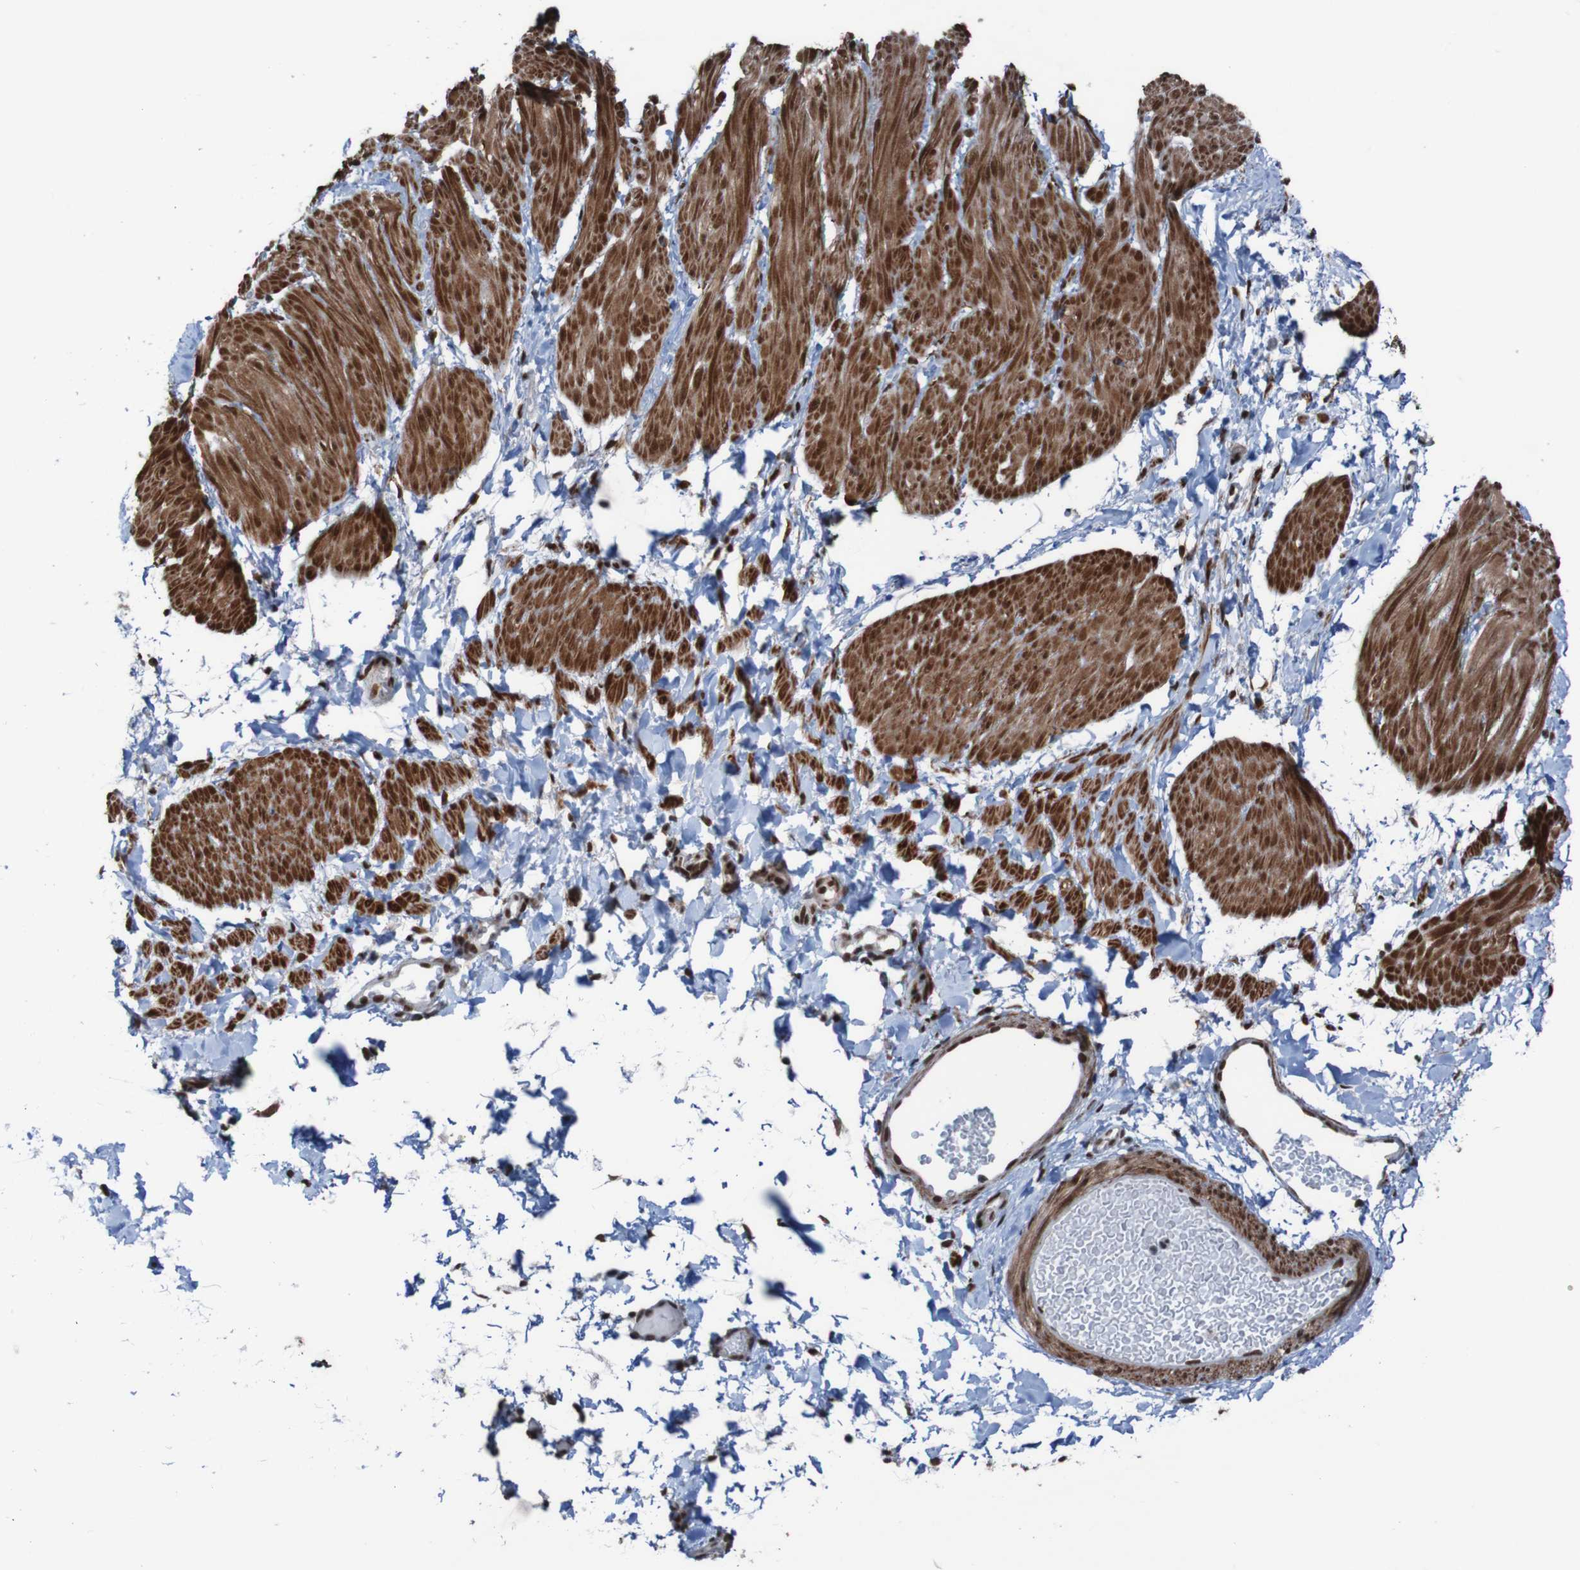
{"staining": {"intensity": "strong", "quantity": ">75%", "location": "cytoplasmic/membranous,nuclear"}, "tissue": "smooth muscle", "cell_type": "Smooth muscle cells", "image_type": "normal", "snomed": [{"axis": "morphology", "description": "Normal tissue, NOS"}, {"axis": "topography", "description": "Smooth muscle"}], "caption": "Normal smooth muscle shows strong cytoplasmic/membranous,nuclear expression in about >75% of smooth muscle cells, visualized by immunohistochemistry.", "gene": "PHF2", "patient": {"sex": "male", "age": 16}}